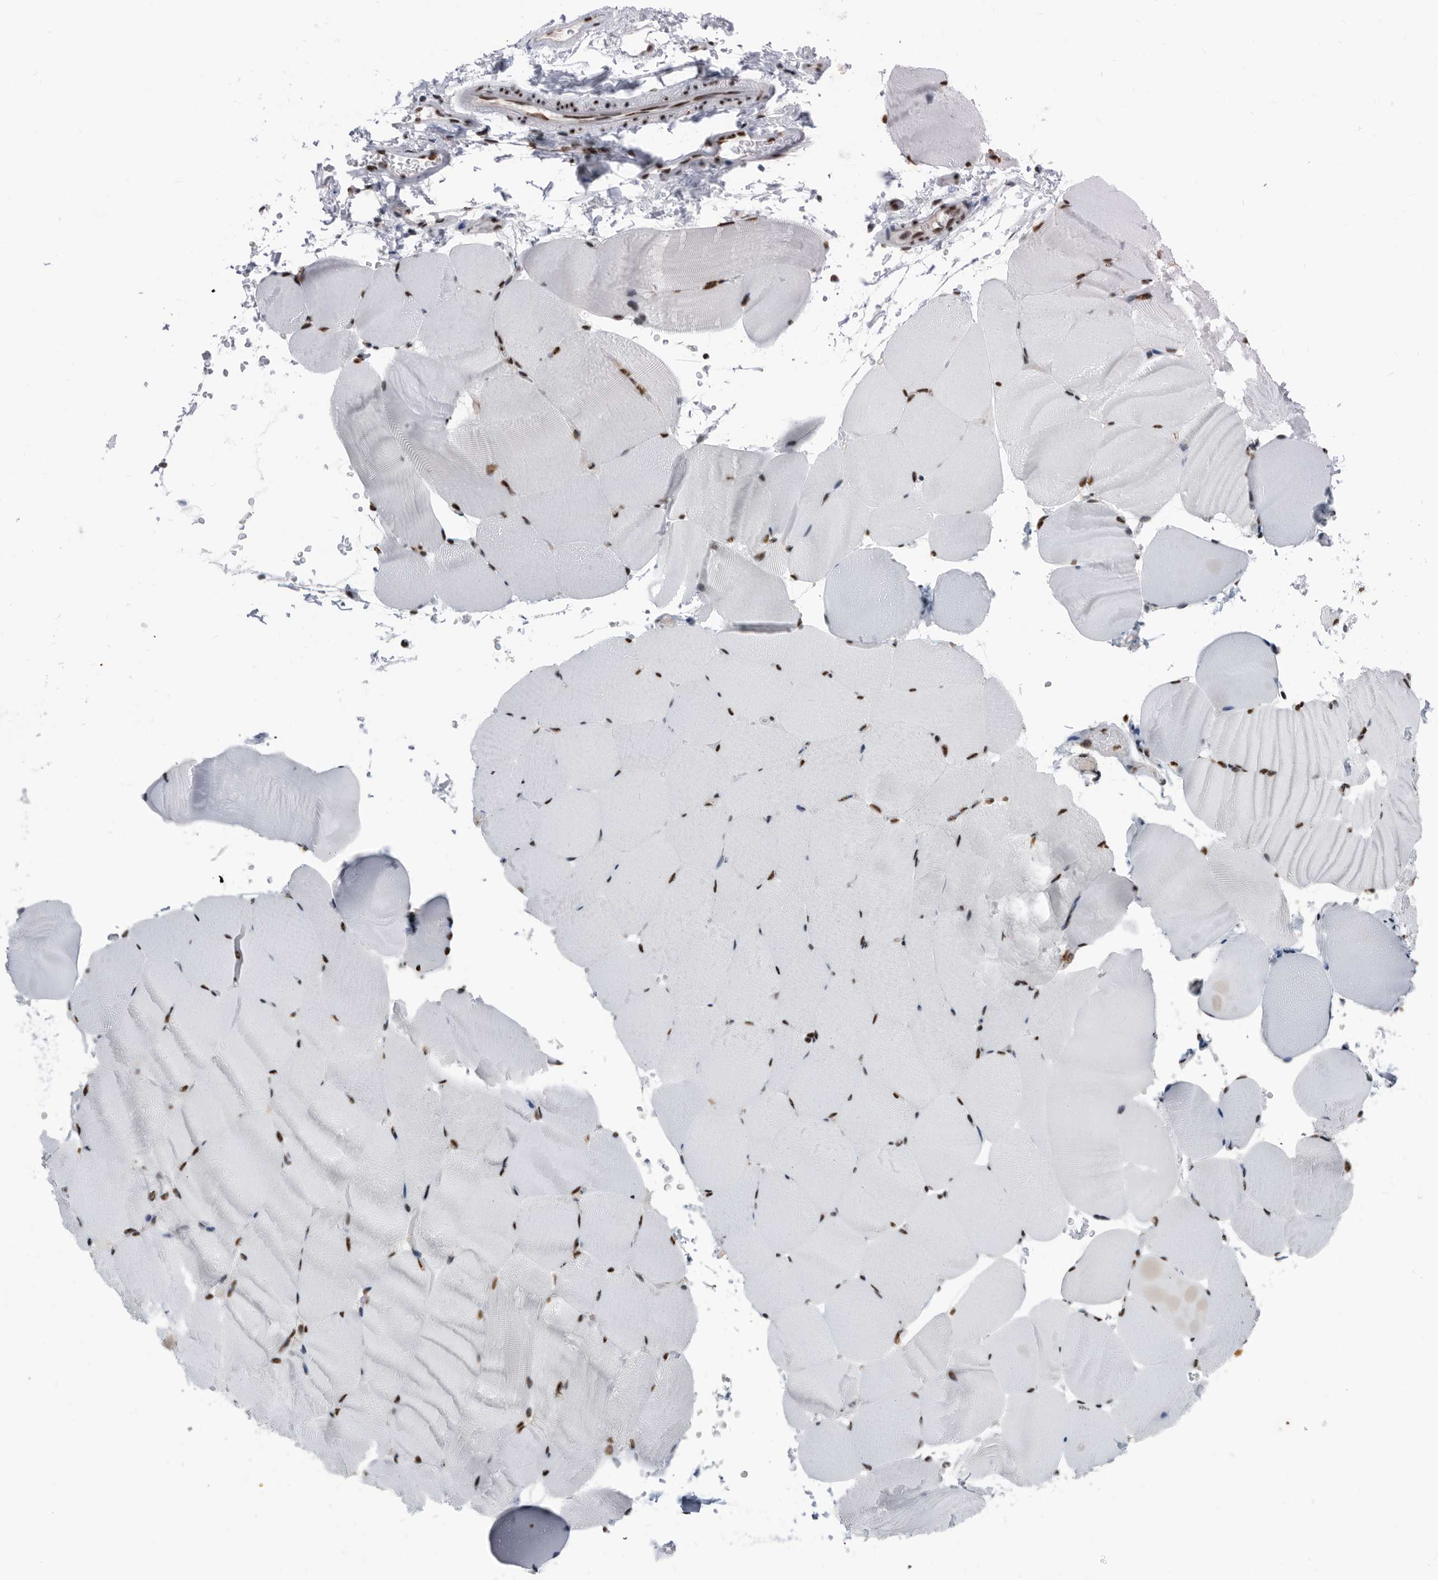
{"staining": {"intensity": "moderate", "quantity": ">75%", "location": "nuclear"}, "tissue": "skeletal muscle", "cell_type": "Myocytes", "image_type": "normal", "snomed": [{"axis": "morphology", "description": "Normal tissue, NOS"}, {"axis": "topography", "description": "Skeletal muscle"}, {"axis": "topography", "description": "Parathyroid gland"}], "caption": "Immunohistochemistry photomicrograph of benign human skeletal muscle stained for a protein (brown), which displays medium levels of moderate nuclear expression in approximately >75% of myocytes.", "gene": "SF3A1", "patient": {"sex": "female", "age": 37}}